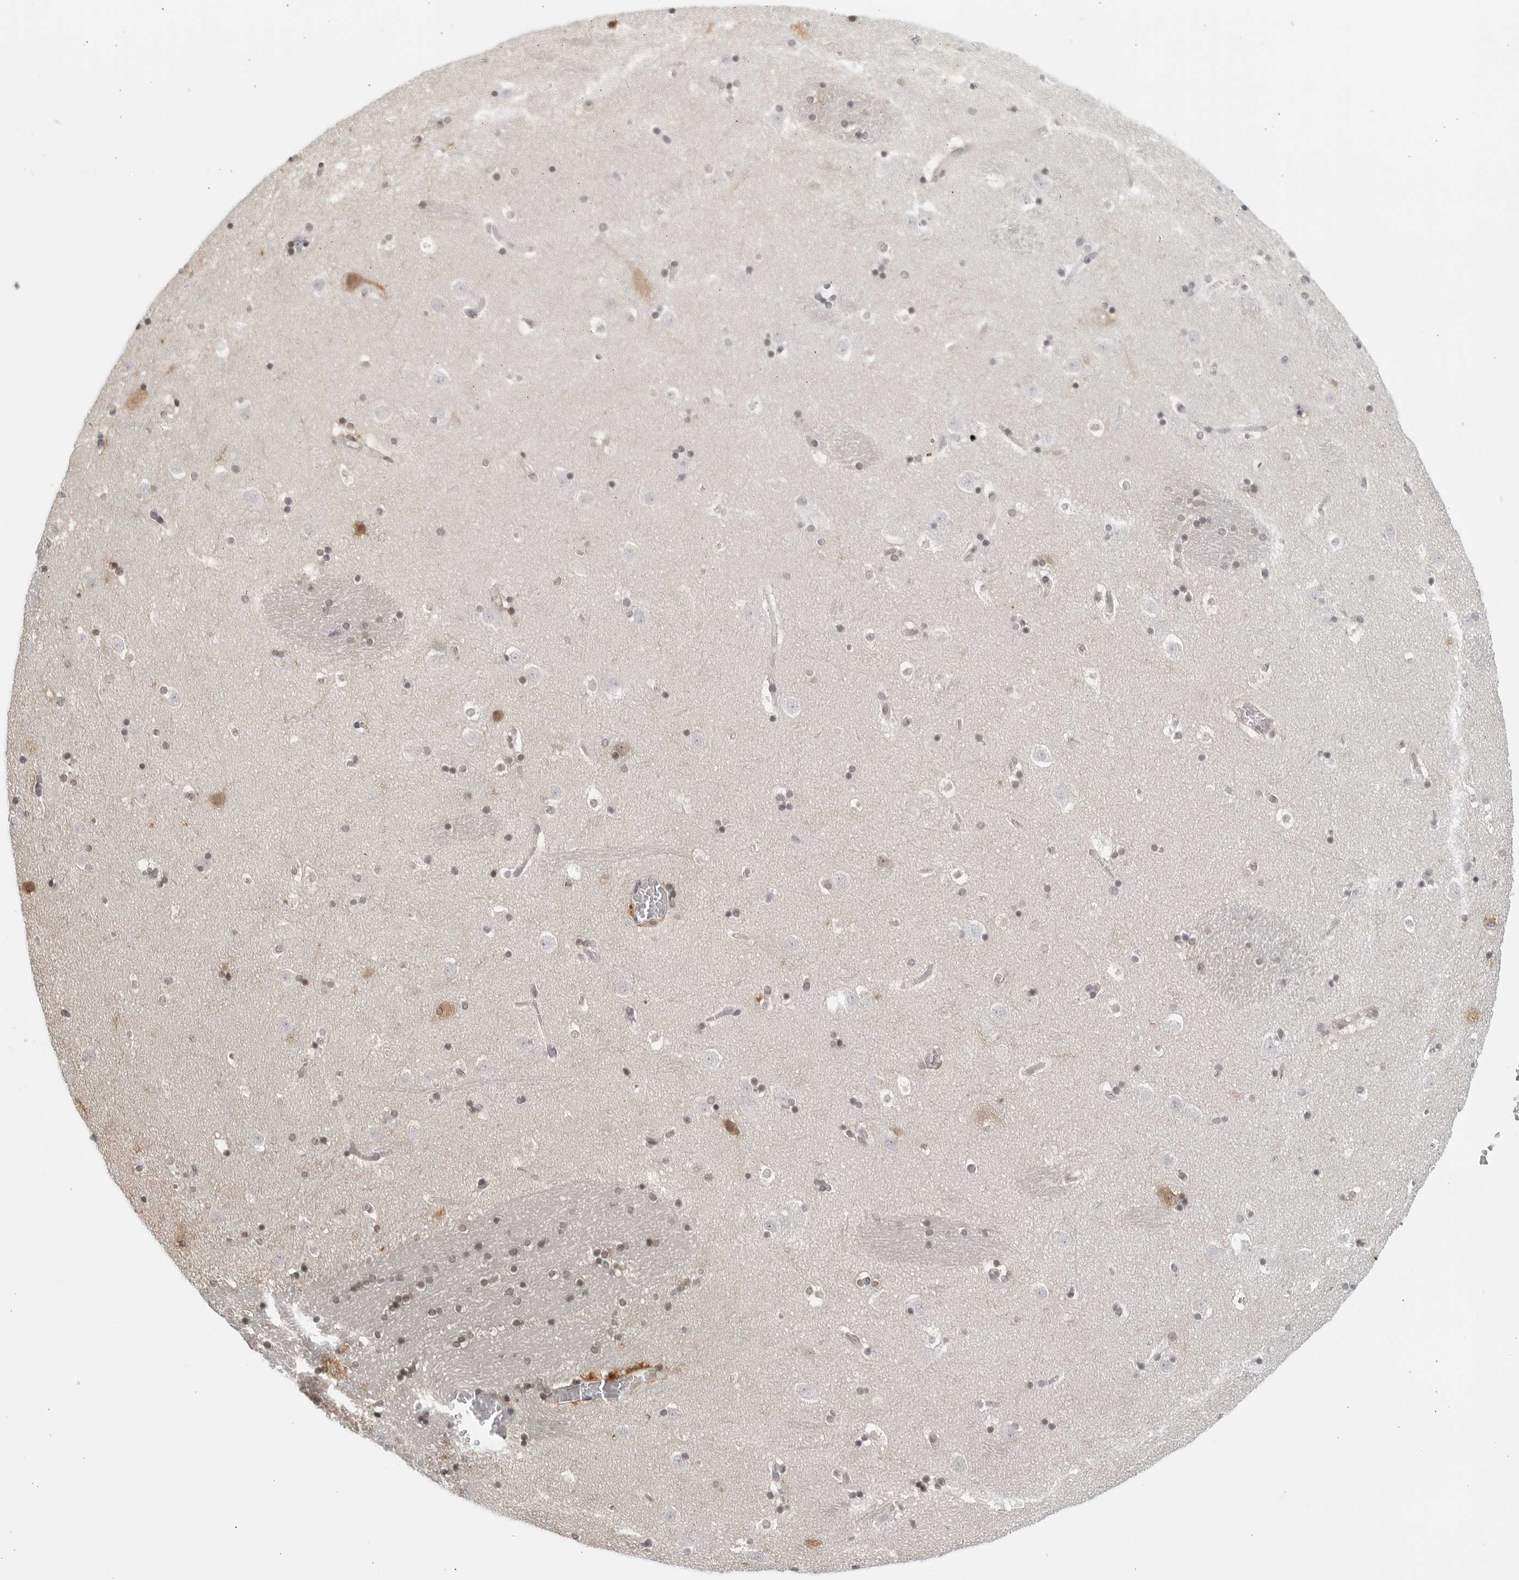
{"staining": {"intensity": "moderate", "quantity": "<25%", "location": "cytoplasmic/membranous"}, "tissue": "caudate", "cell_type": "Glial cells", "image_type": "normal", "snomed": [{"axis": "morphology", "description": "Normal tissue, NOS"}, {"axis": "topography", "description": "Lateral ventricle wall"}], "caption": "Caudate stained with a brown dye shows moderate cytoplasmic/membranous positive expression in approximately <25% of glial cells.", "gene": "RAB11FIP3", "patient": {"sex": "male", "age": 45}}